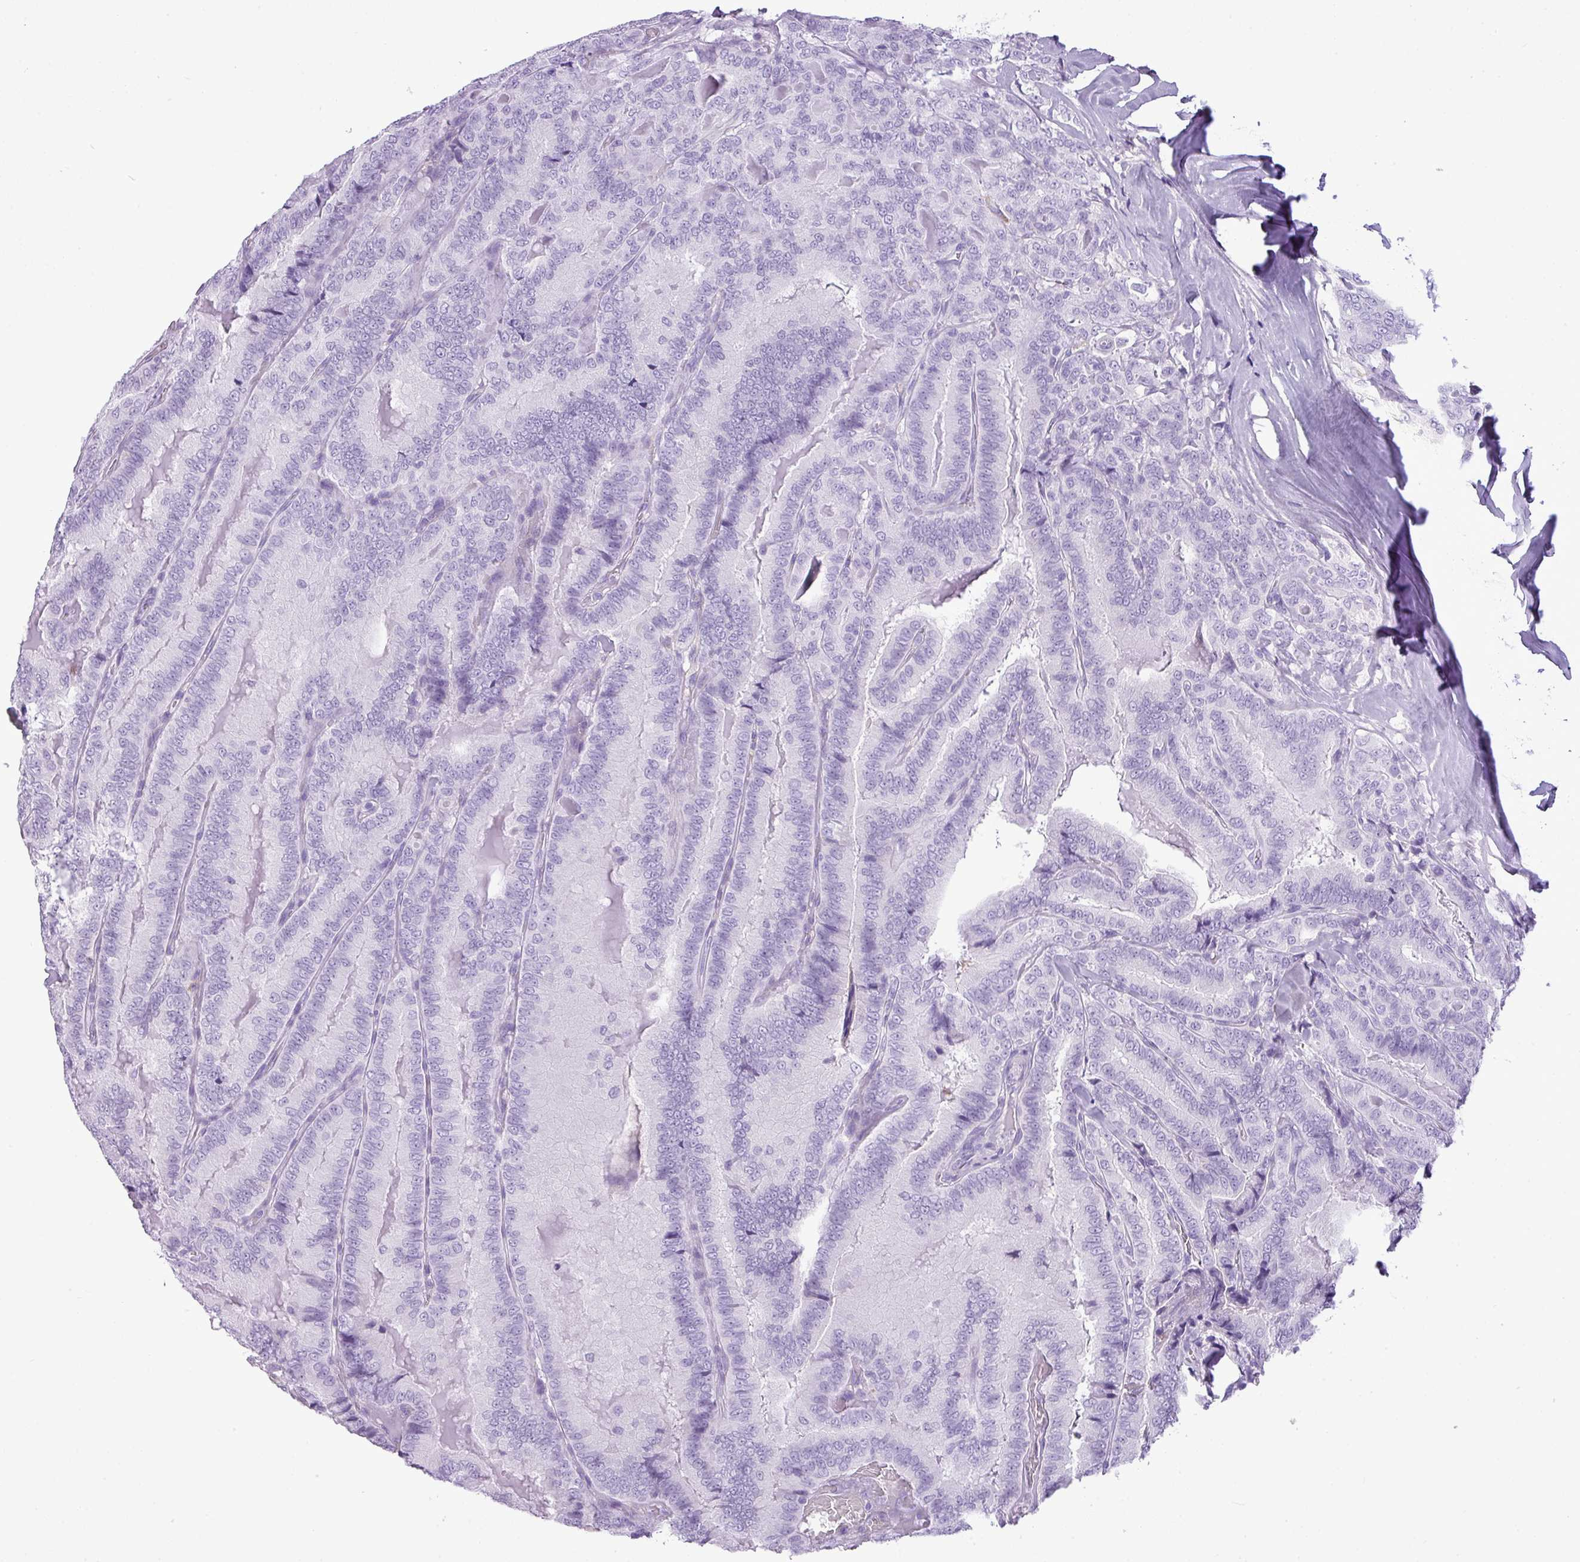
{"staining": {"intensity": "negative", "quantity": "none", "location": "none"}, "tissue": "thyroid cancer", "cell_type": "Tumor cells", "image_type": "cancer", "snomed": [{"axis": "morphology", "description": "Papillary adenocarcinoma, NOS"}, {"axis": "topography", "description": "Thyroid gland"}], "caption": "IHC histopathology image of human thyroid cancer (papillary adenocarcinoma) stained for a protein (brown), which shows no expression in tumor cells.", "gene": "RBMXL2", "patient": {"sex": "male", "age": 61}}